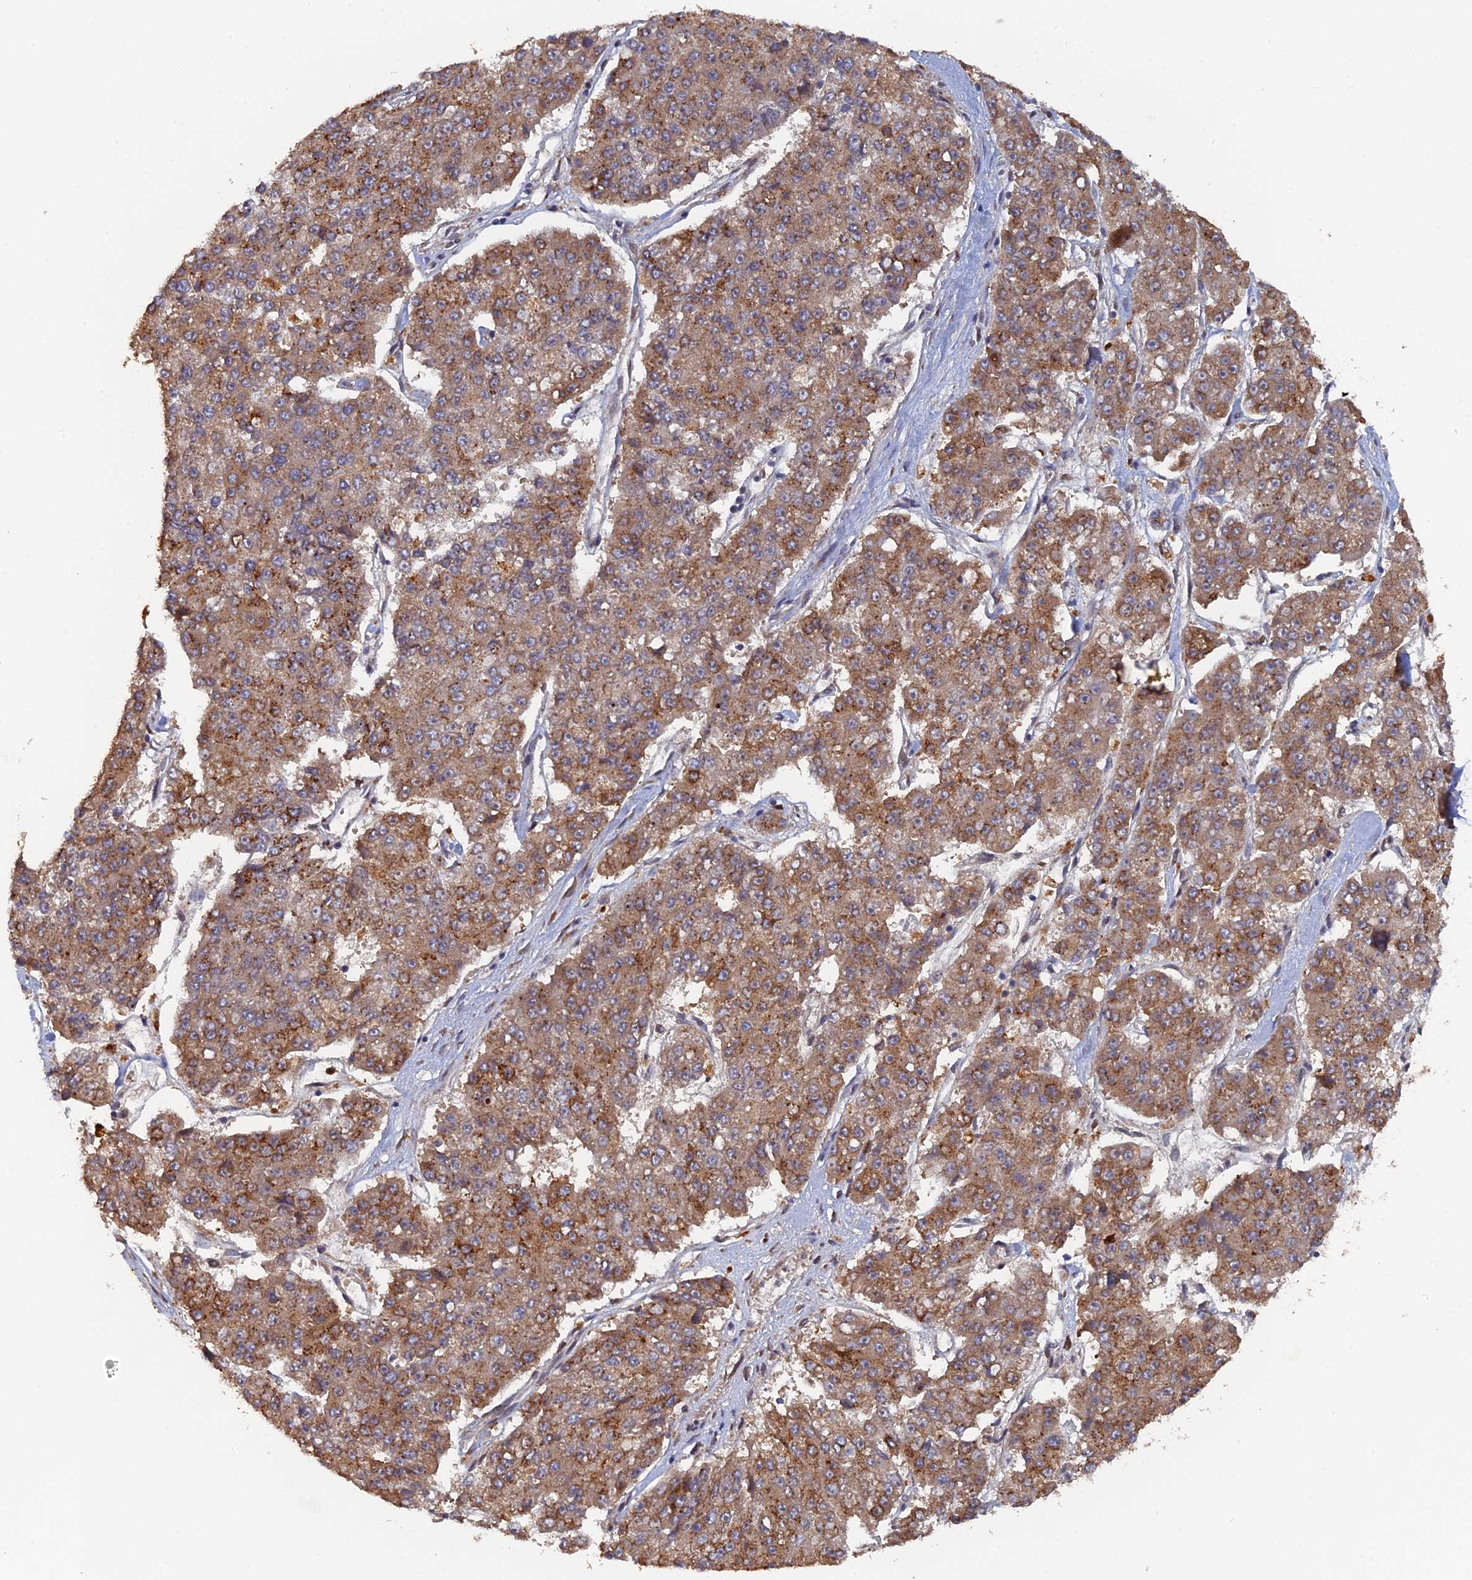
{"staining": {"intensity": "moderate", "quantity": ">75%", "location": "cytoplasmic/membranous"}, "tissue": "pancreatic cancer", "cell_type": "Tumor cells", "image_type": "cancer", "snomed": [{"axis": "morphology", "description": "Adenocarcinoma, NOS"}, {"axis": "topography", "description": "Pancreas"}], "caption": "Pancreatic adenocarcinoma tissue demonstrates moderate cytoplasmic/membranous staining in approximately >75% of tumor cells", "gene": "VPS37C", "patient": {"sex": "male", "age": 50}}